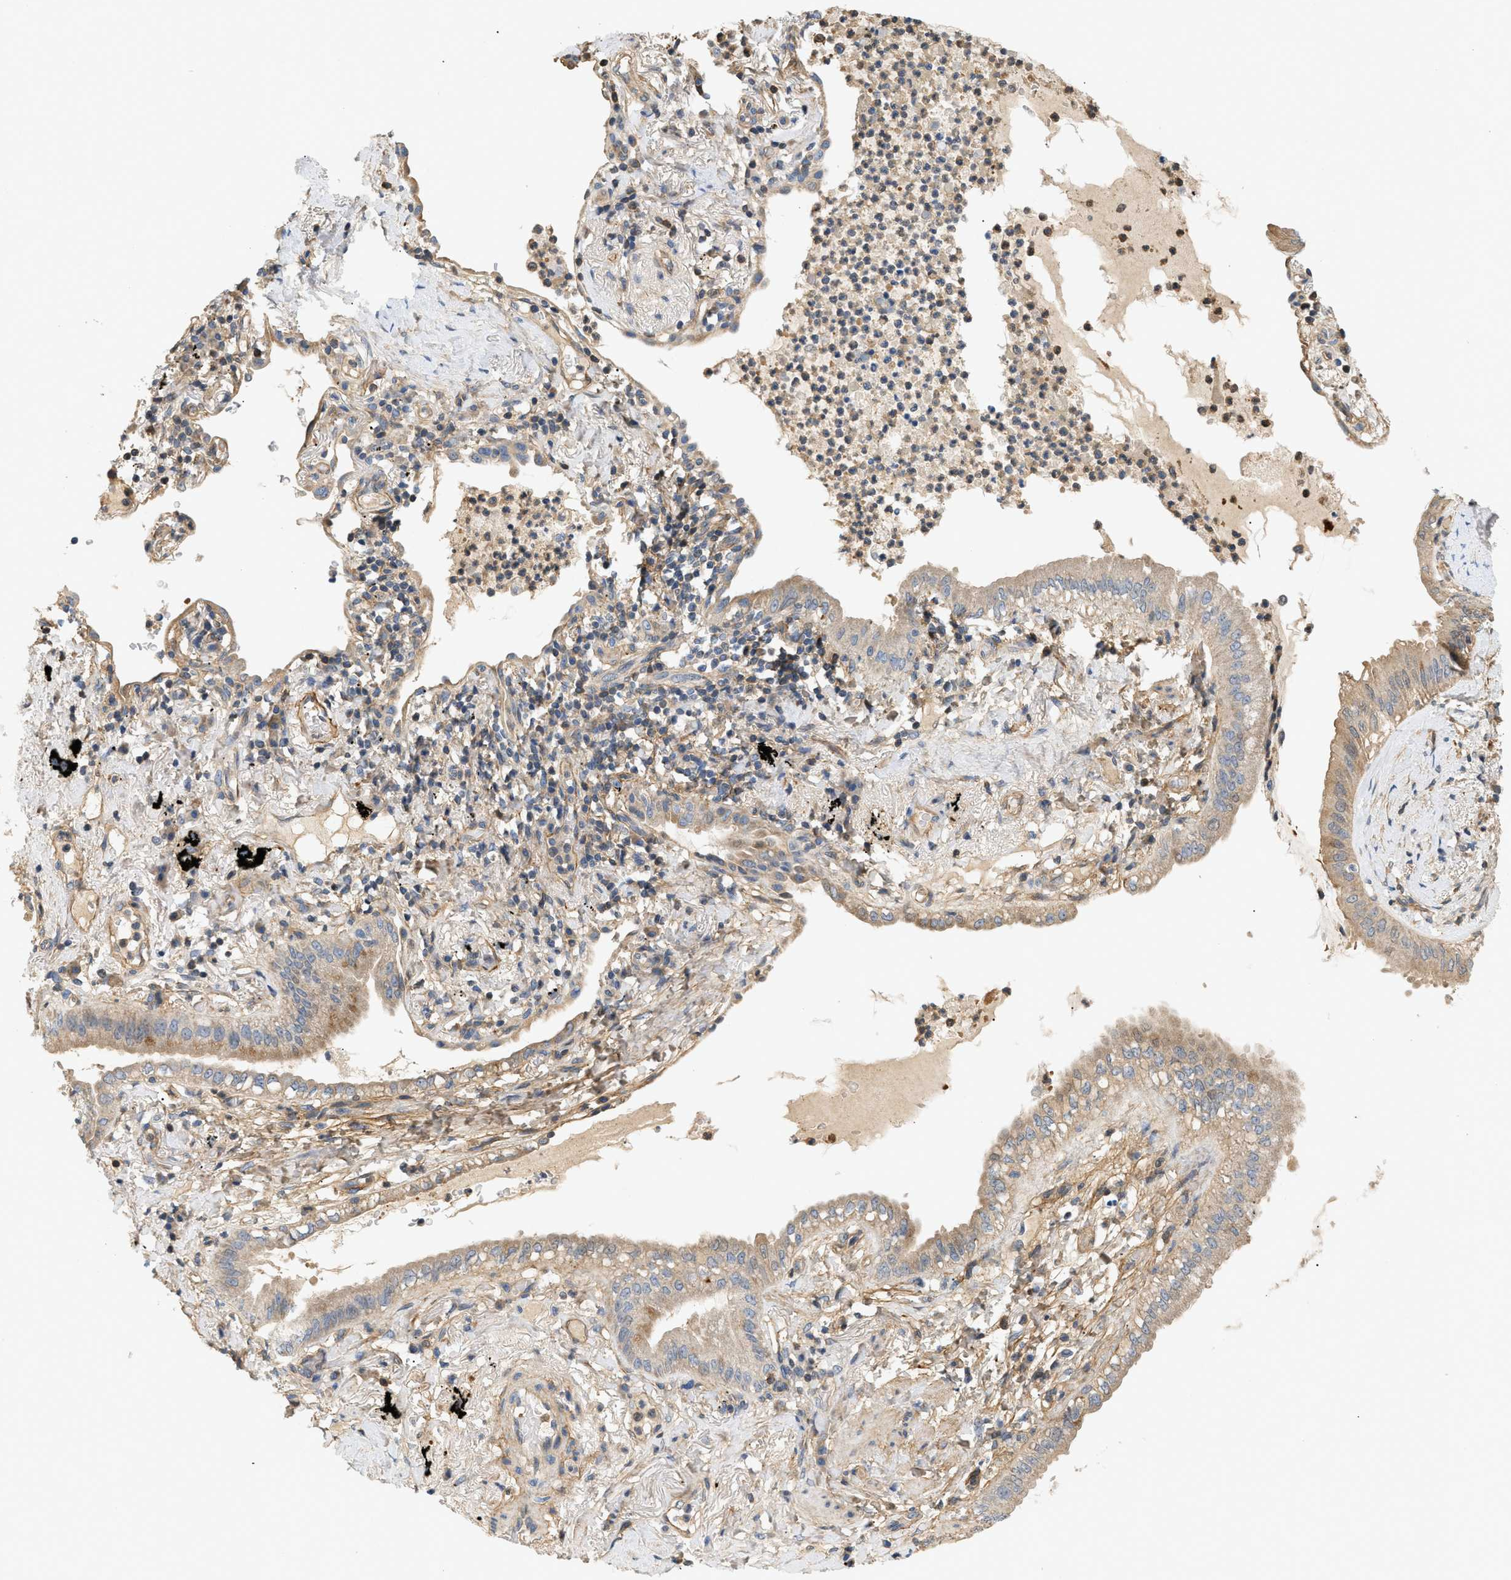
{"staining": {"intensity": "weak", "quantity": ">75%", "location": "cytoplasmic/membranous"}, "tissue": "lung cancer", "cell_type": "Tumor cells", "image_type": "cancer", "snomed": [{"axis": "morphology", "description": "Normal tissue, NOS"}, {"axis": "morphology", "description": "Adenocarcinoma, NOS"}, {"axis": "topography", "description": "Bronchus"}, {"axis": "topography", "description": "Lung"}], "caption": "A micrograph of human lung cancer (adenocarcinoma) stained for a protein demonstrates weak cytoplasmic/membranous brown staining in tumor cells.", "gene": "FARS2", "patient": {"sex": "female", "age": 70}}